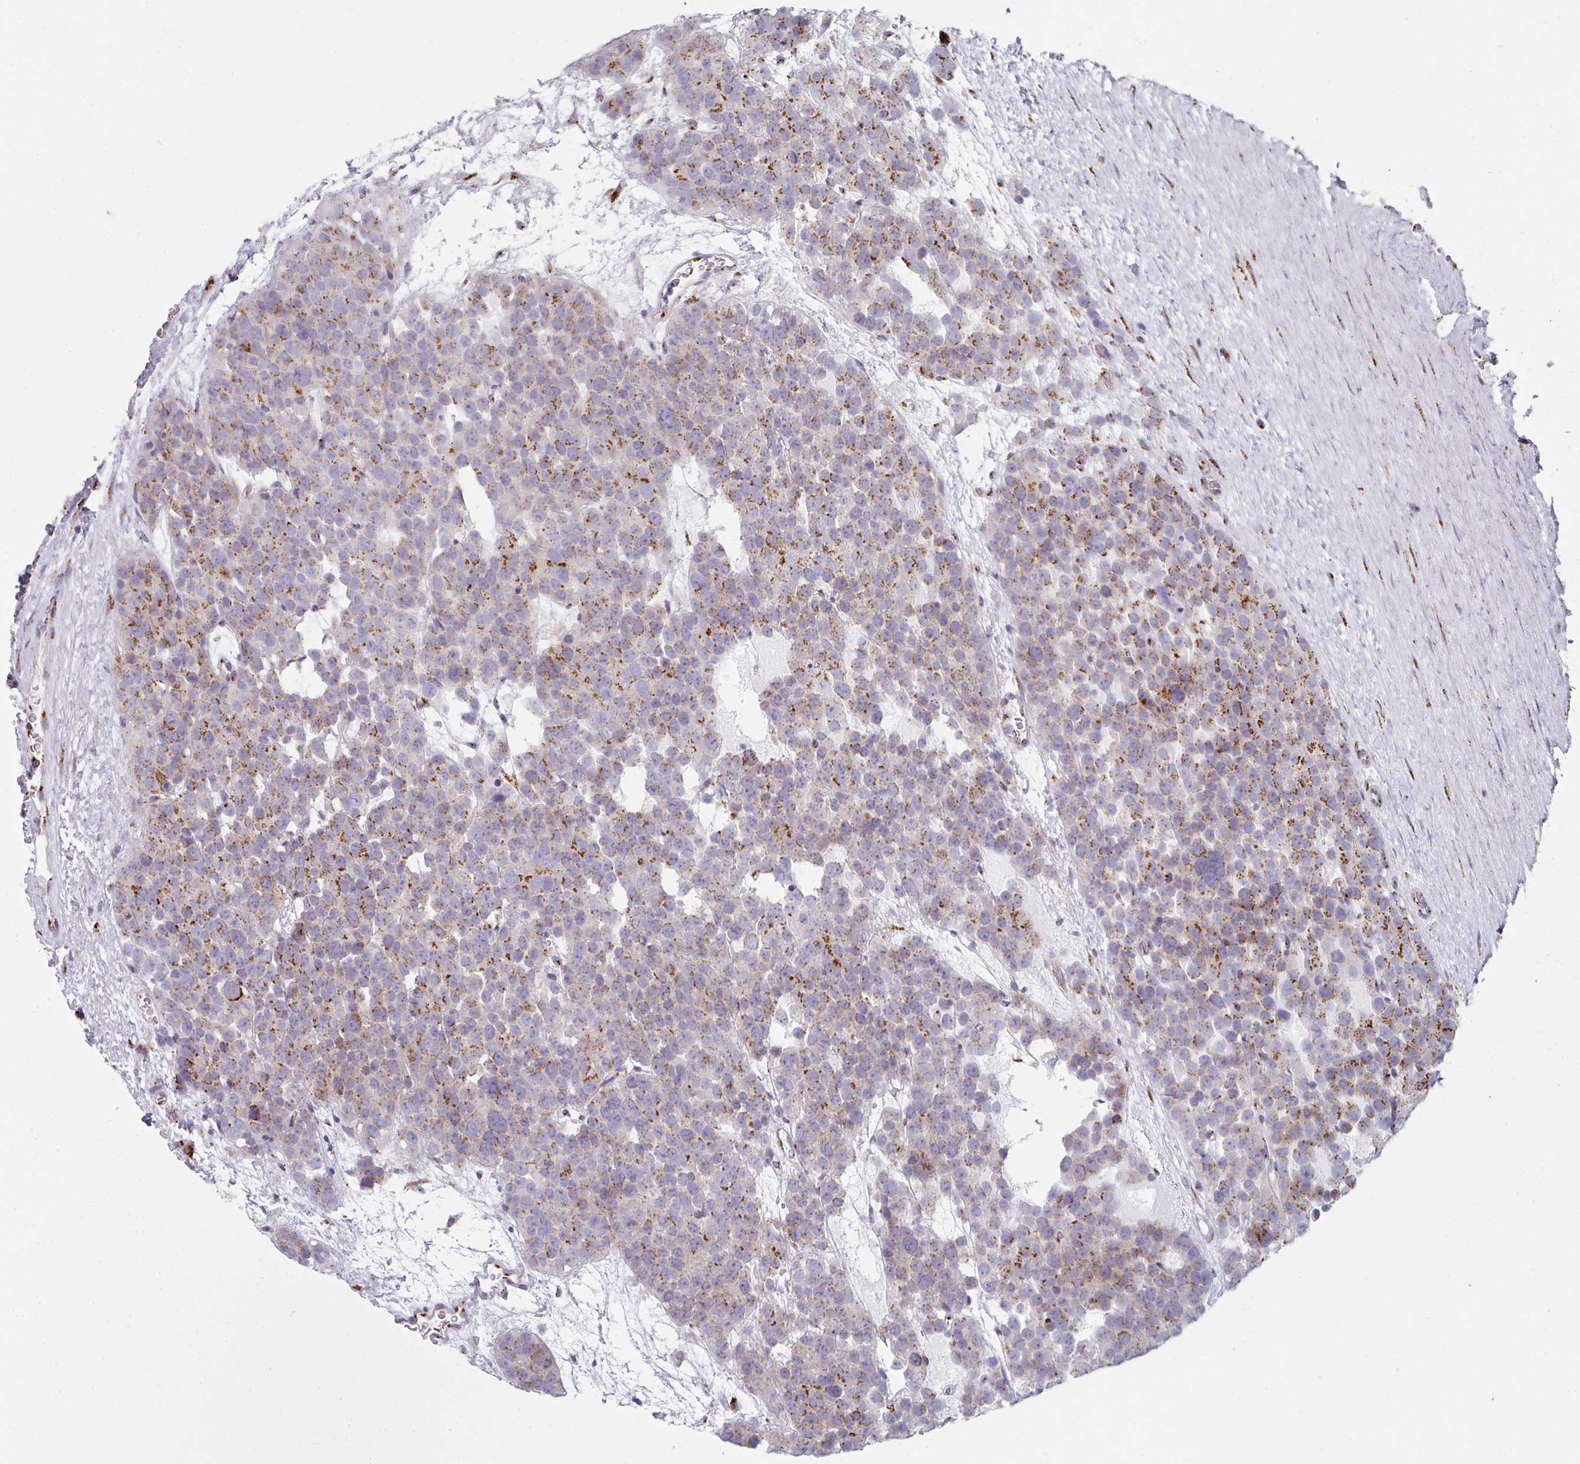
{"staining": {"intensity": "strong", "quantity": "25%-75%", "location": "cytoplasmic/membranous"}, "tissue": "testis cancer", "cell_type": "Tumor cells", "image_type": "cancer", "snomed": [{"axis": "morphology", "description": "Seminoma, NOS"}, {"axis": "topography", "description": "Testis"}], "caption": "Protein analysis of testis cancer tissue demonstrates strong cytoplasmic/membranous positivity in about 25%-75% of tumor cells.", "gene": "CCDC85B", "patient": {"sex": "male", "age": 71}}